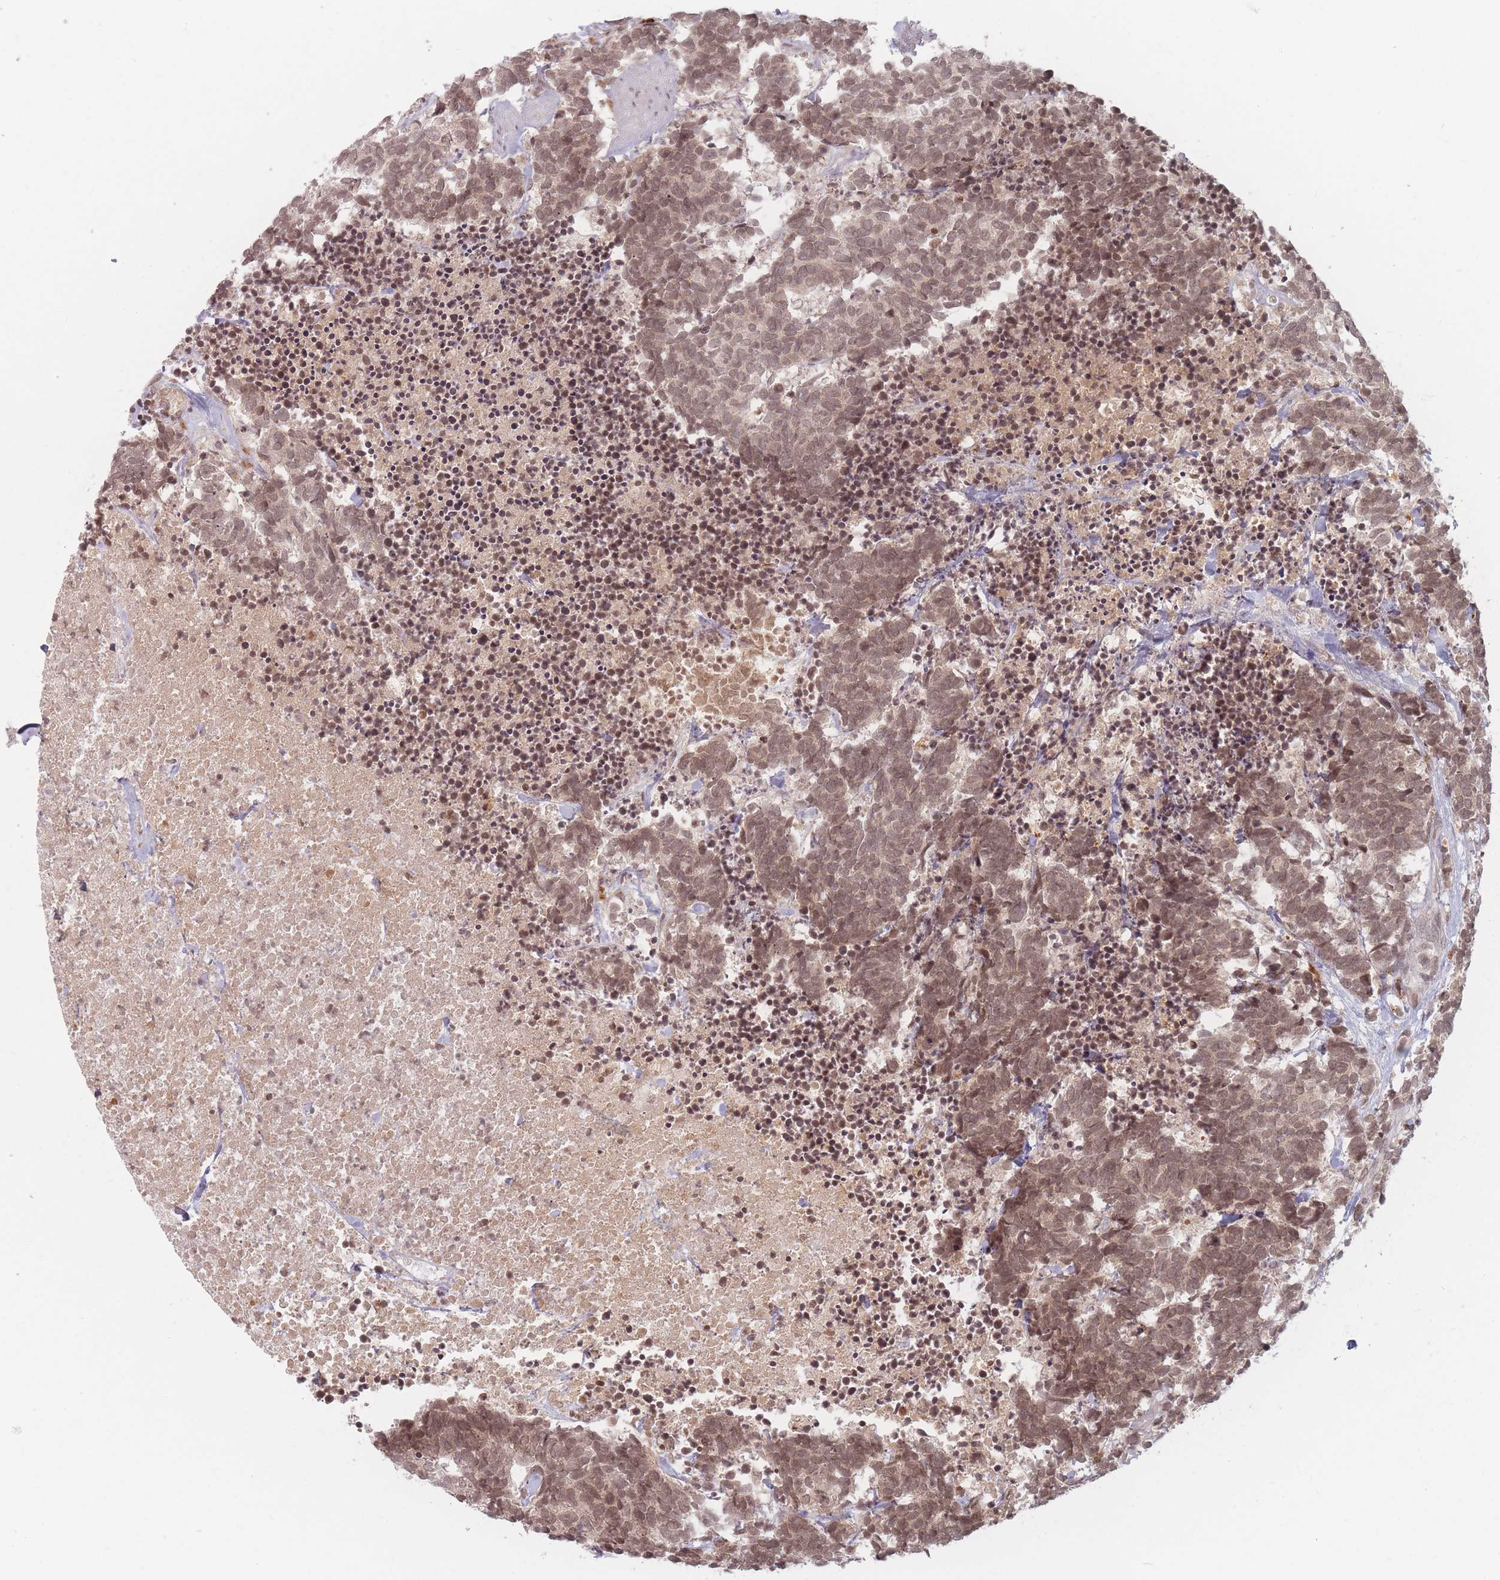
{"staining": {"intensity": "moderate", "quantity": ">75%", "location": "cytoplasmic/membranous,nuclear"}, "tissue": "carcinoid", "cell_type": "Tumor cells", "image_type": "cancer", "snomed": [{"axis": "morphology", "description": "Carcinoma, NOS"}, {"axis": "morphology", "description": "Carcinoid, malignant, NOS"}, {"axis": "topography", "description": "Prostate"}], "caption": "A brown stain labels moderate cytoplasmic/membranous and nuclear staining of a protein in carcinoid tumor cells.", "gene": "SPATA45", "patient": {"sex": "male", "age": 57}}